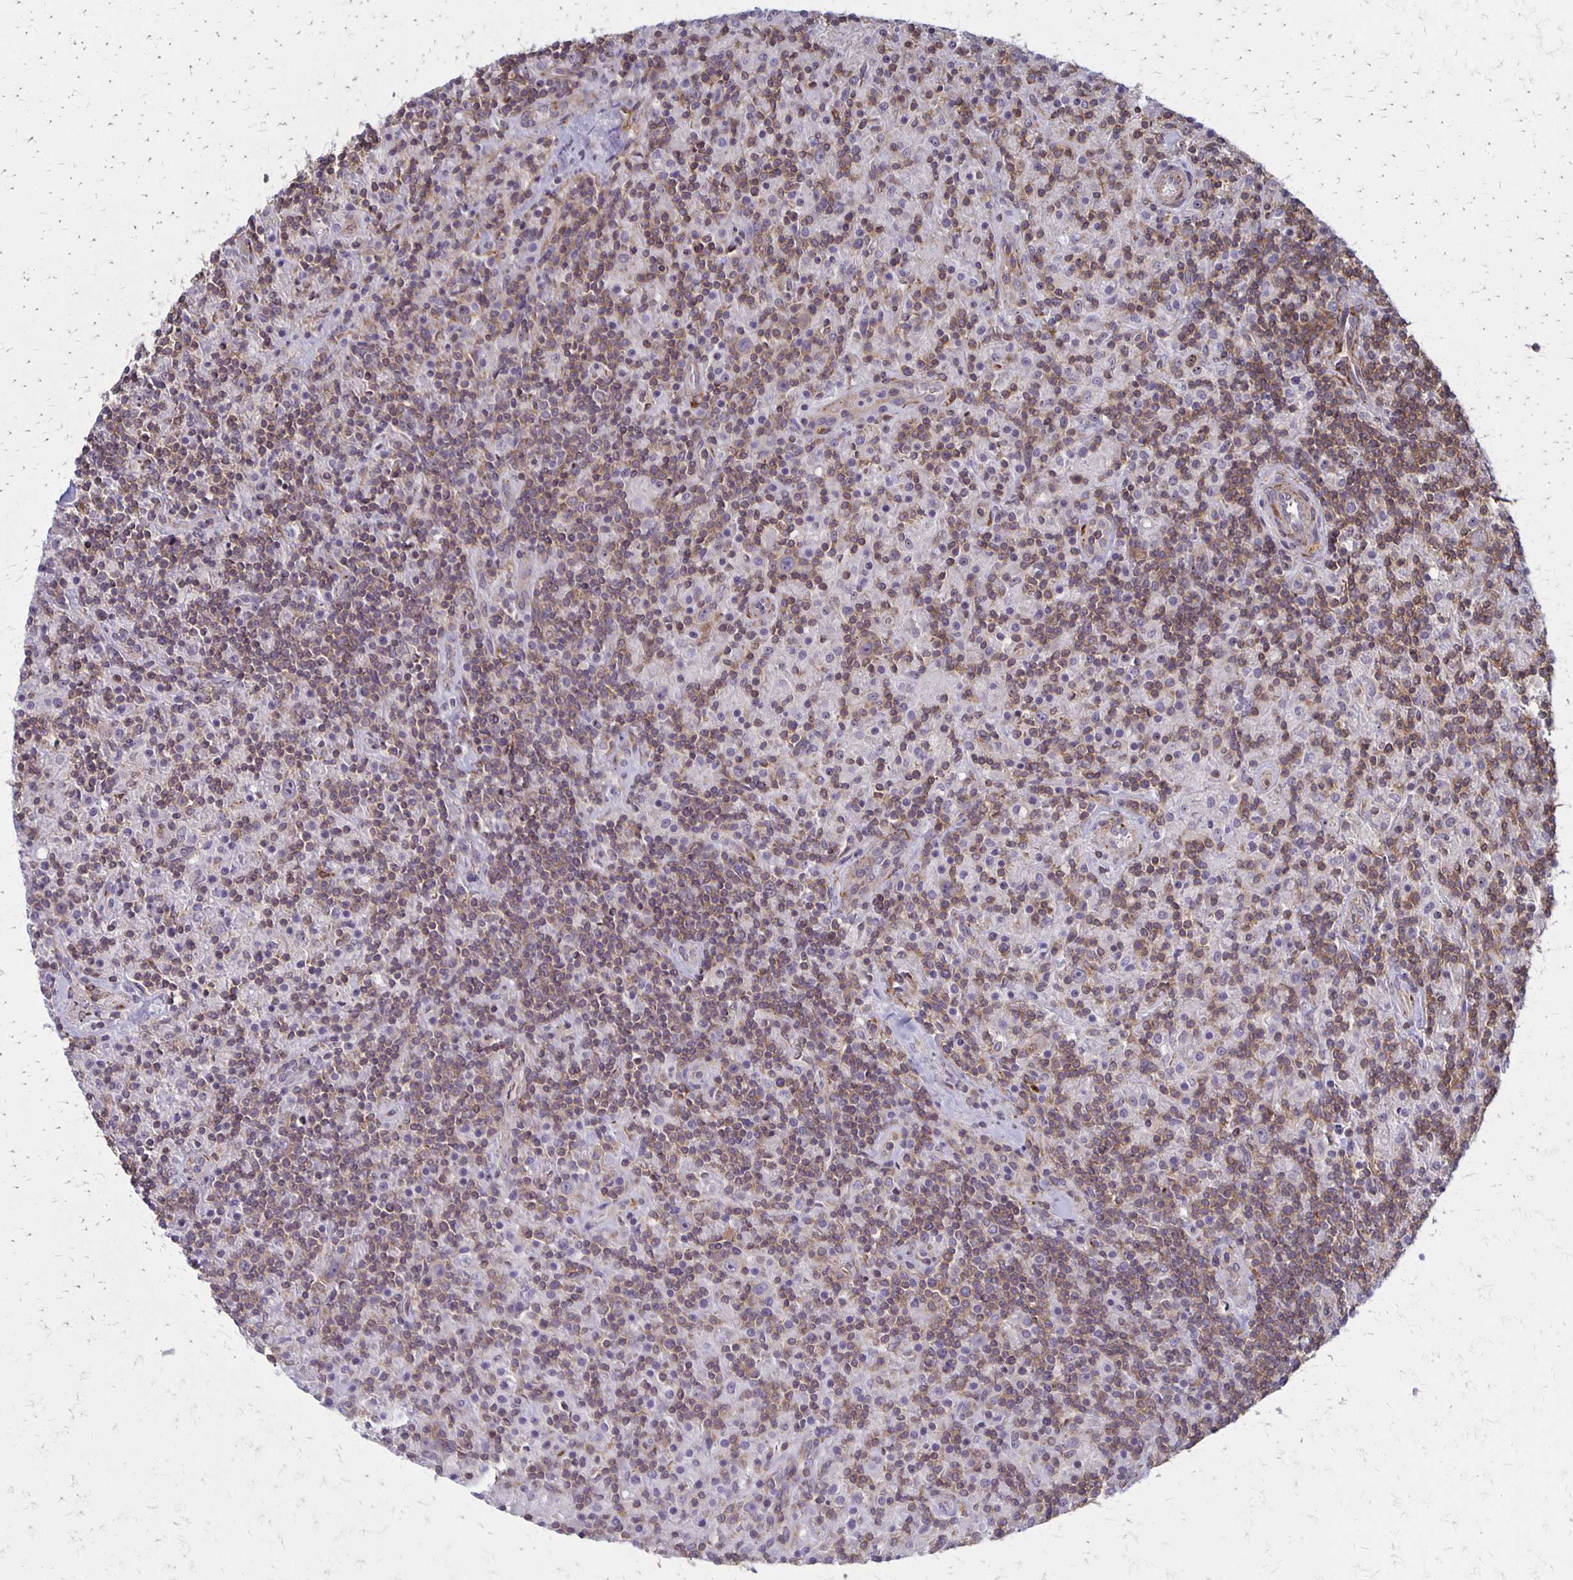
{"staining": {"intensity": "negative", "quantity": "none", "location": "none"}, "tissue": "lymphoma", "cell_type": "Tumor cells", "image_type": "cancer", "snomed": [{"axis": "morphology", "description": "Hodgkin's disease, NOS"}, {"axis": "topography", "description": "Lymph node"}], "caption": "Tumor cells show no significant protein expression in lymphoma.", "gene": "SEPTIN5", "patient": {"sex": "male", "age": 70}}